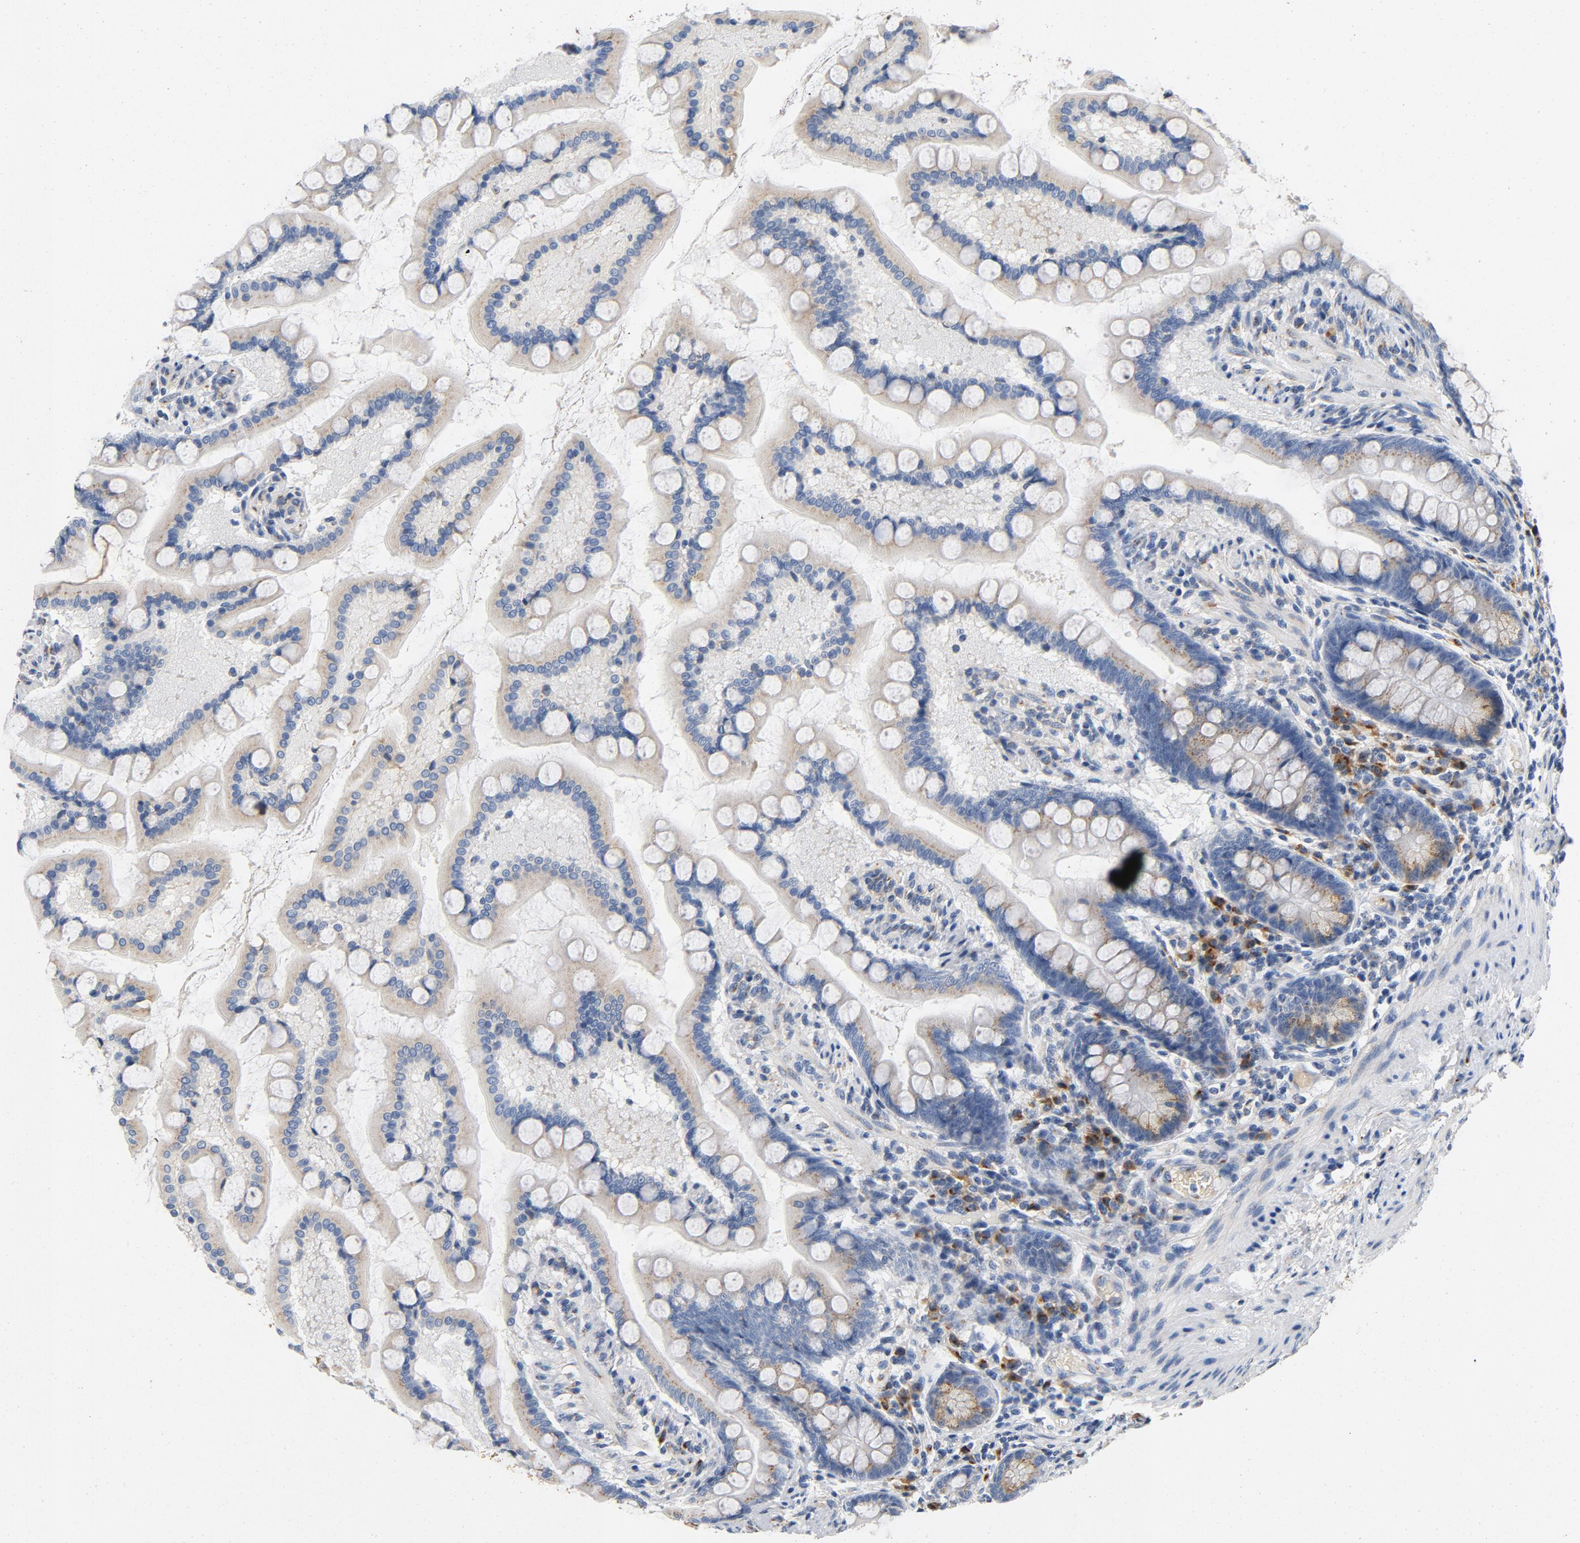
{"staining": {"intensity": "weak", "quantity": "25%-75%", "location": "cytoplasmic/membranous"}, "tissue": "small intestine", "cell_type": "Glandular cells", "image_type": "normal", "snomed": [{"axis": "morphology", "description": "Normal tissue, NOS"}, {"axis": "topography", "description": "Small intestine"}], "caption": "The immunohistochemical stain shows weak cytoplasmic/membranous expression in glandular cells of unremarkable small intestine. (brown staining indicates protein expression, while blue staining denotes nuclei).", "gene": "LMAN2", "patient": {"sex": "male", "age": 41}}